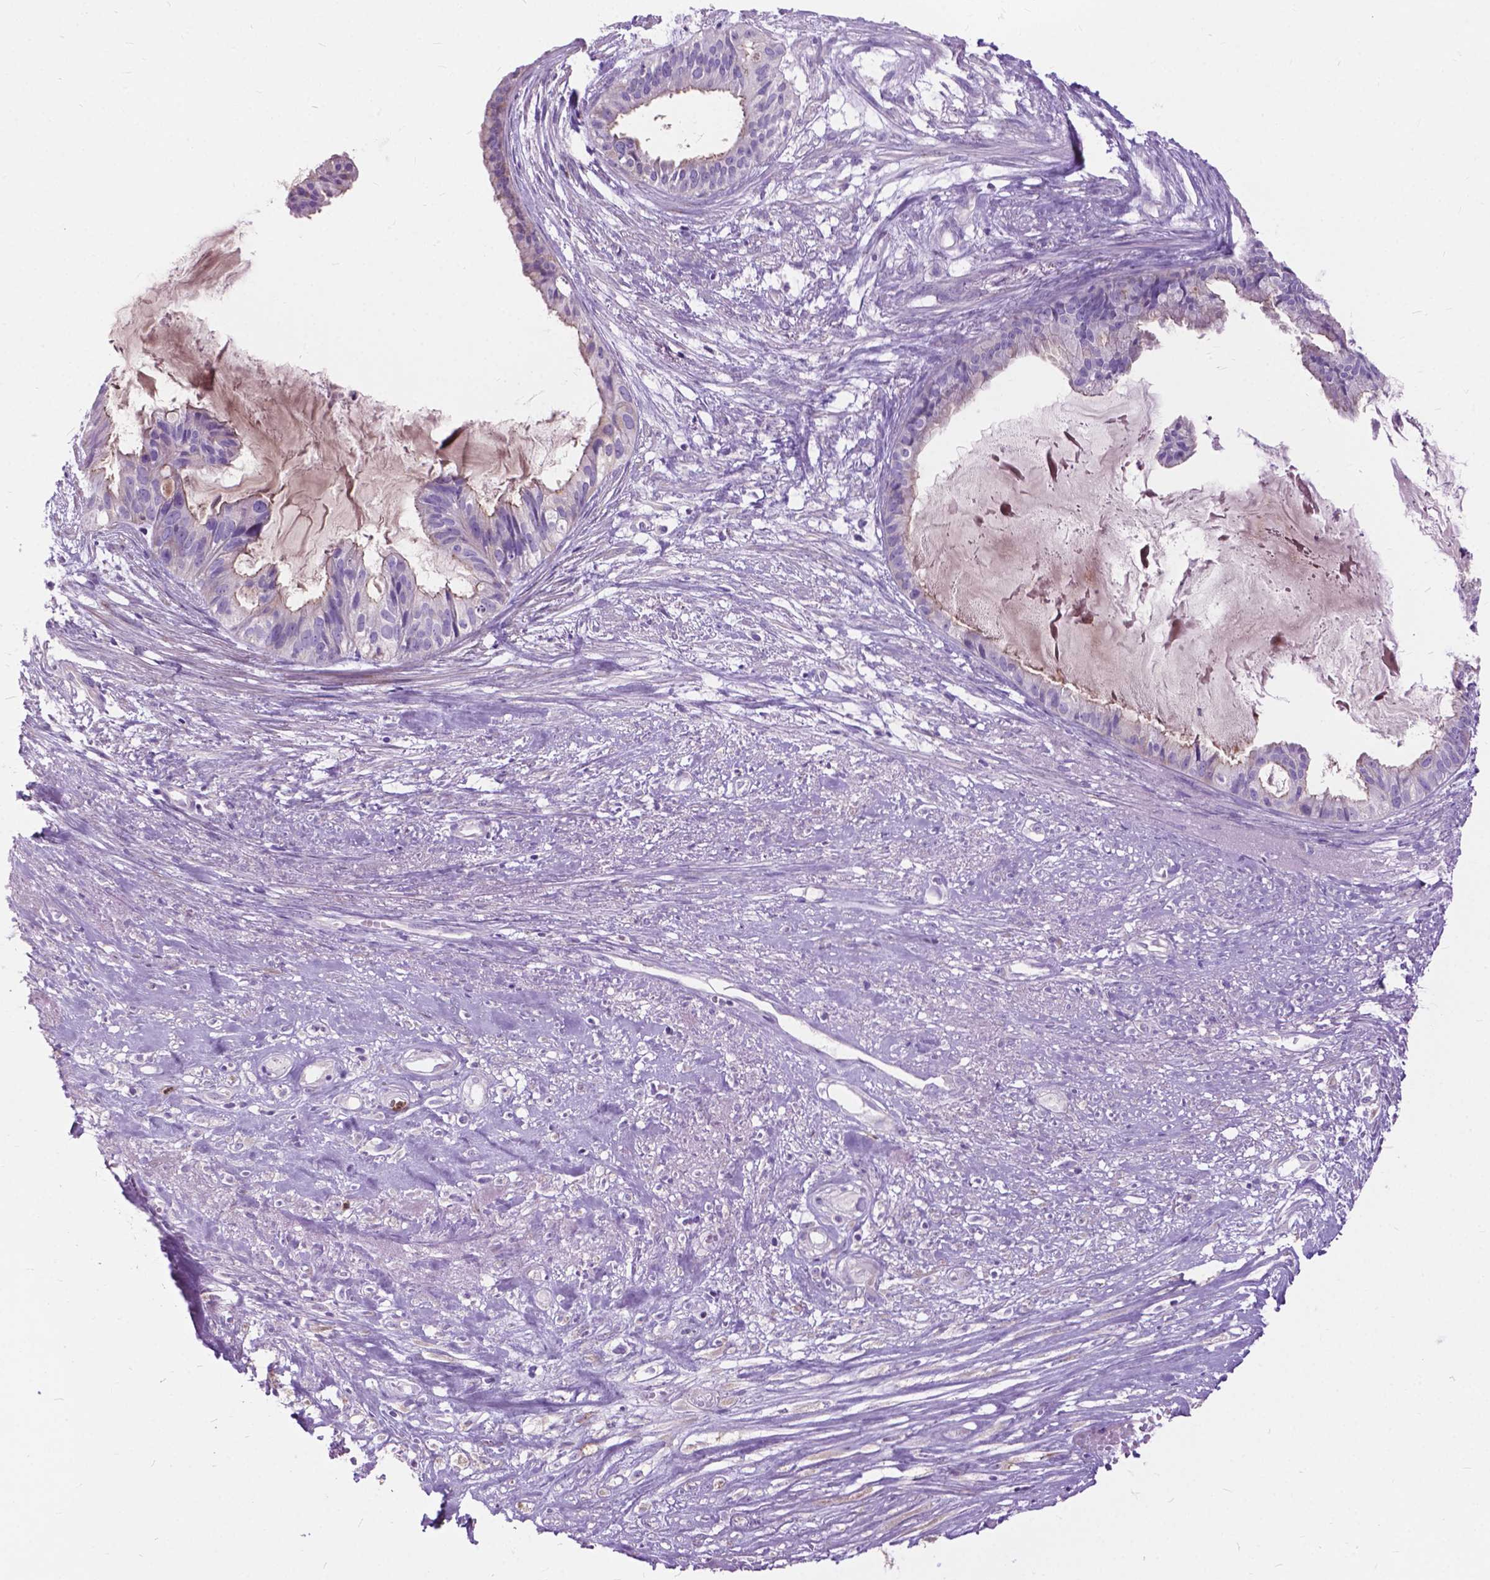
{"staining": {"intensity": "negative", "quantity": "none", "location": "none"}, "tissue": "endometrial cancer", "cell_type": "Tumor cells", "image_type": "cancer", "snomed": [{"axis": "morphology", "description": "Adenocarcinoma, NOS"}, {"axis": "topography", "description": "Endometrium"}], "caption": "Immunohistochemistry micrograph of endometrial cancer (adenocarcinoma) stained for a protein (brown), which reveals no staining in tumor cells.", "gene": "PRR35", "patient": {"sex": "female", "age": 86}}